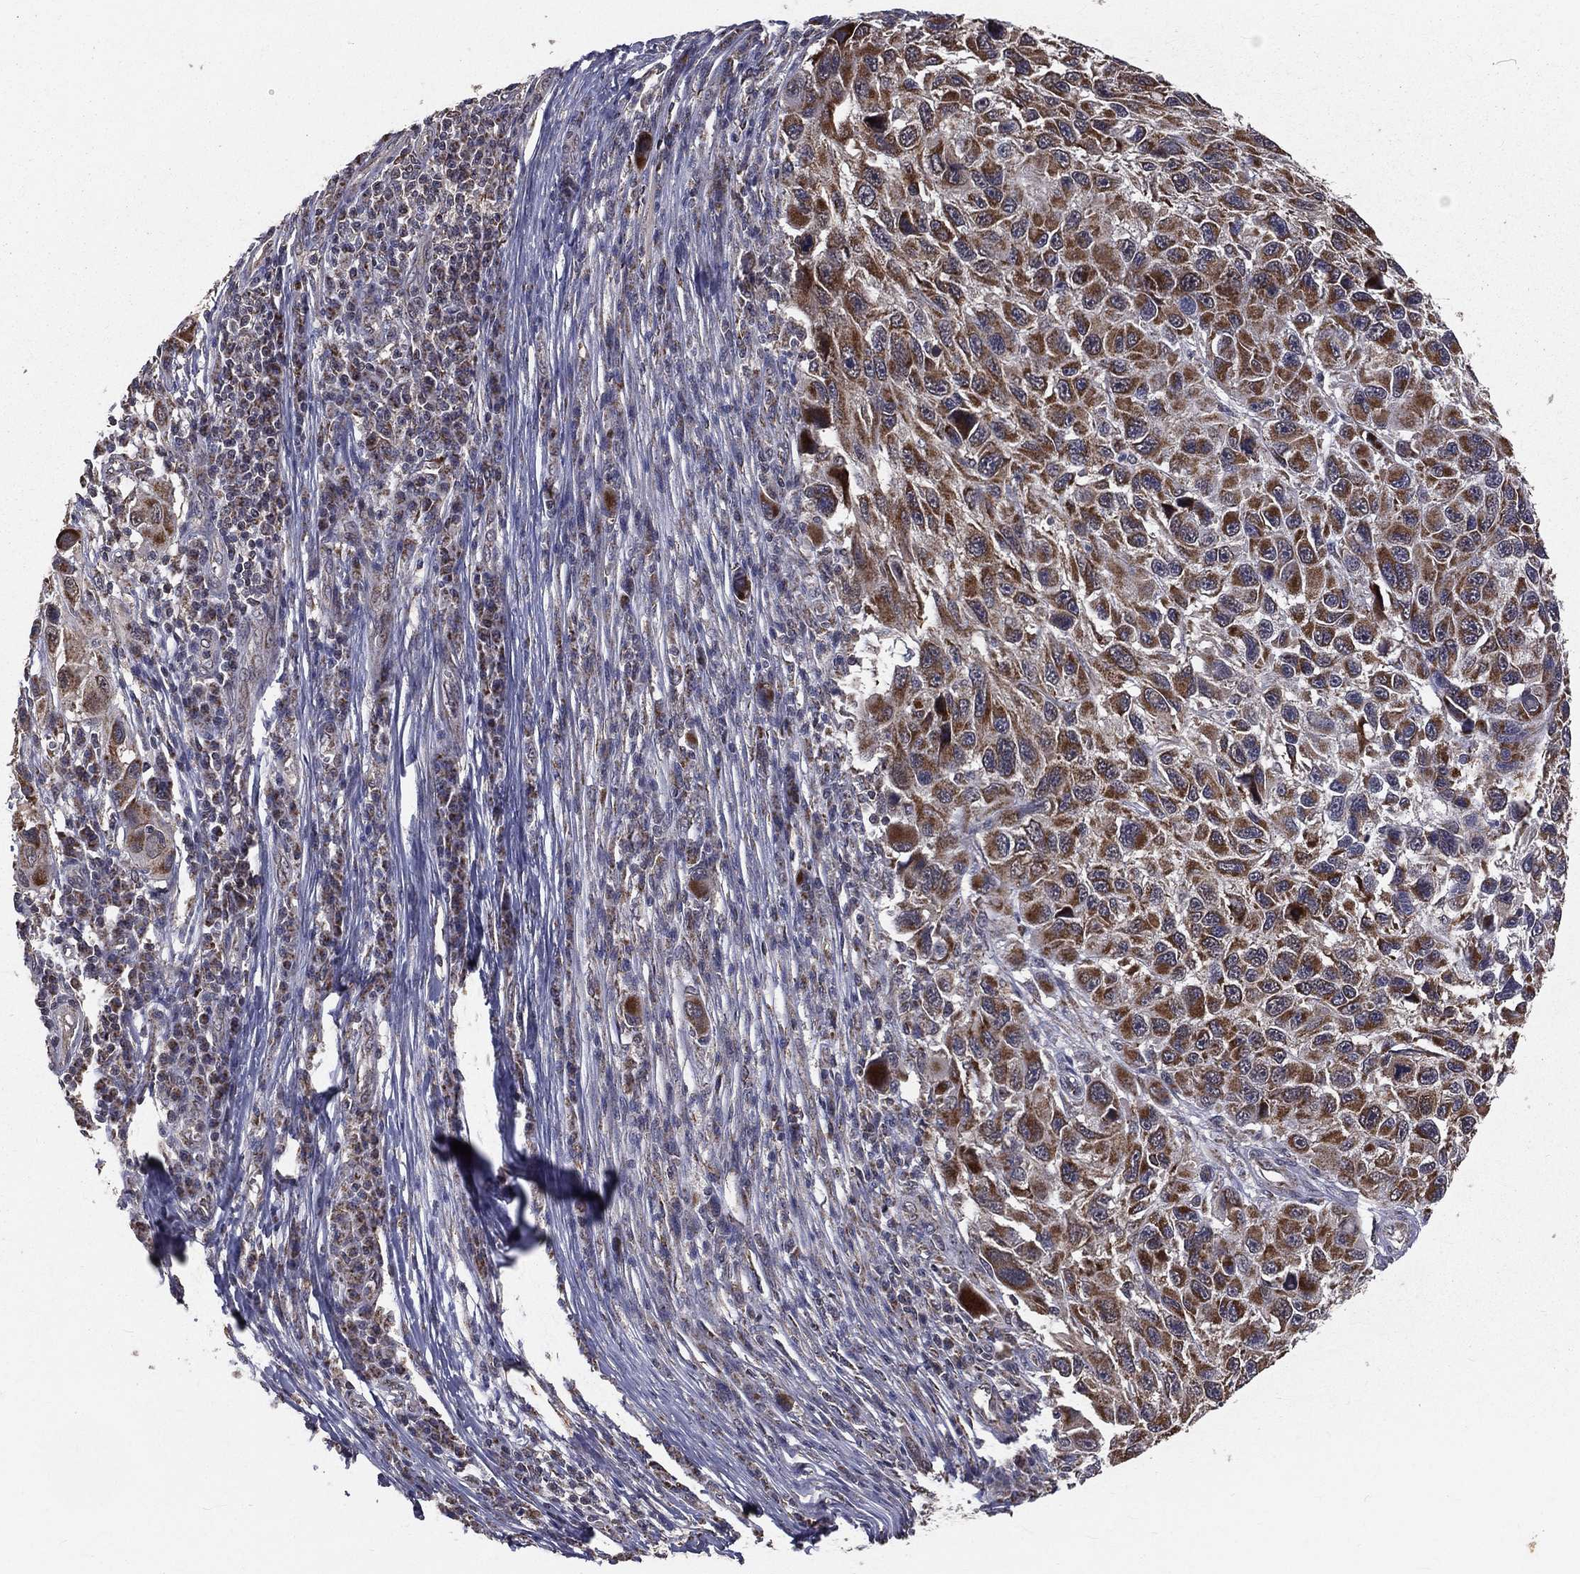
{"staining": {"intensity": "strong", "quantity": ">75%", "location": "cytoplasmic/membranous"}, "tissue": "melanoma", "cell_type": "Tumor cells", "image_type": "cancer", "snomed": [{"axis": "morphology", "description": "Malignant melanoma, NOS"}, {"axis": "topography", "description": "Skin"}], "caption": "A brown stain highlights strong cytoplasmic/membranous staining of a protein in human malignant melanoma tumor cells.", "gene": "MRPL46", "patient": {"sex": "male", "age": 53}}